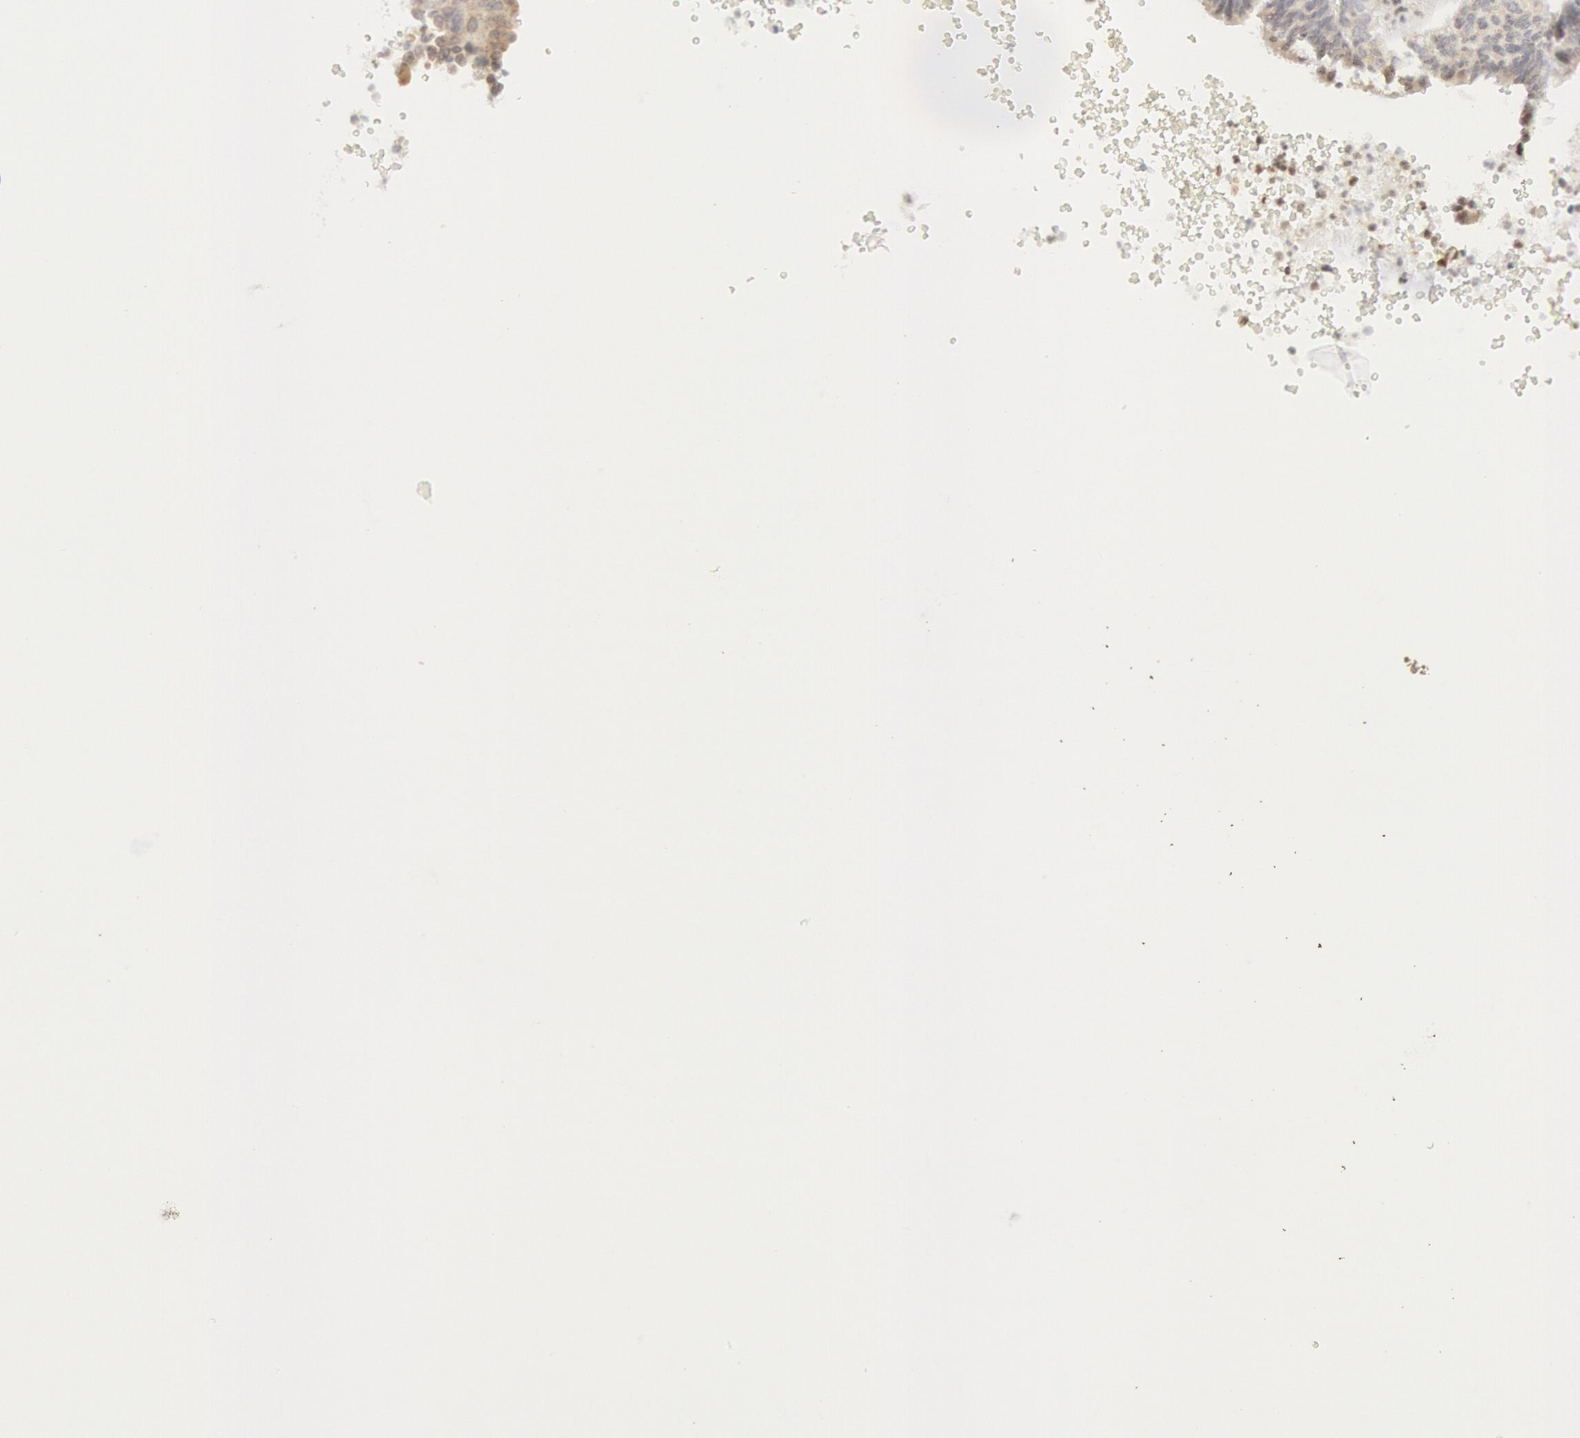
{"staining": {"intensity": "weak", "quantity": "<25%", "location": "cytoplasmic/membranous"}, "tissue": "ovarian cancer", "cell_type": "Tumor cells", "image_type": "cancer", "snomed": [{"axis": "morphology", "description": "Carcinoma, endometroid"}, {"axis": "topography", "description": "Ovary"}], "caption": "Tumor cells show no significant expression in ovarian cancer (endometroid carcinoma).", "gene": "PTGS2", "patient": {"sex": "female", "age": 52}}